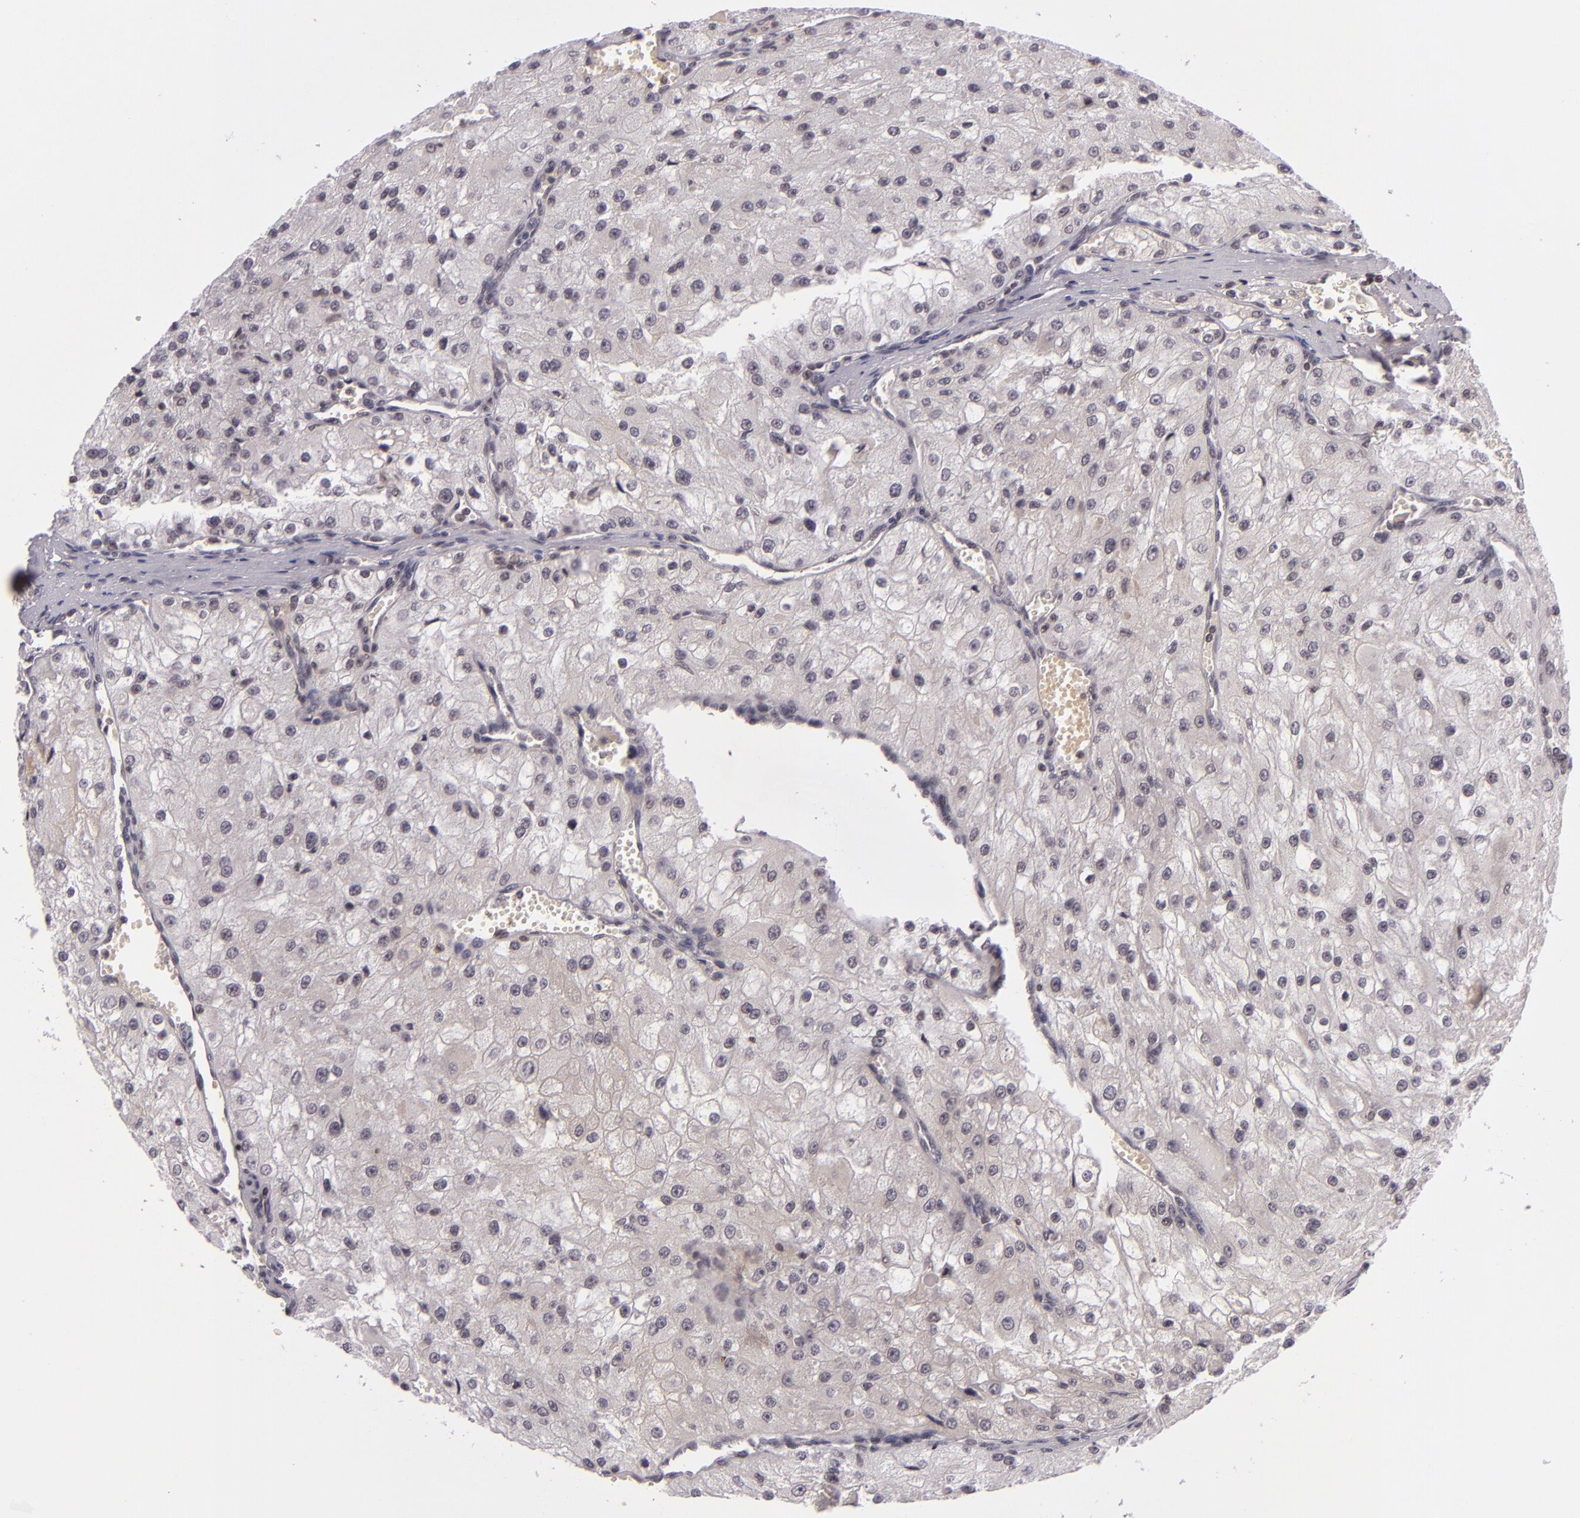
{"staining": {"intensity": "negative", "quantity": "none", "location": "none"}, "tissue": "renal cancer", "cell_type": "Tumor cells", "image_type": "cancer", "snomed": [{"axis": "morphology", "description": "Adenocarcinoma, NOS"}, {"axis": "topography", "description": "Kidney"}], "caption": "This is an immunohistochemistry (IHC) histopathology image of human adenocarcinoma (renal). There is no positivity in tumor cells.", "gene": "CASP8", "patient": {"sex": "female", "age": 74}}